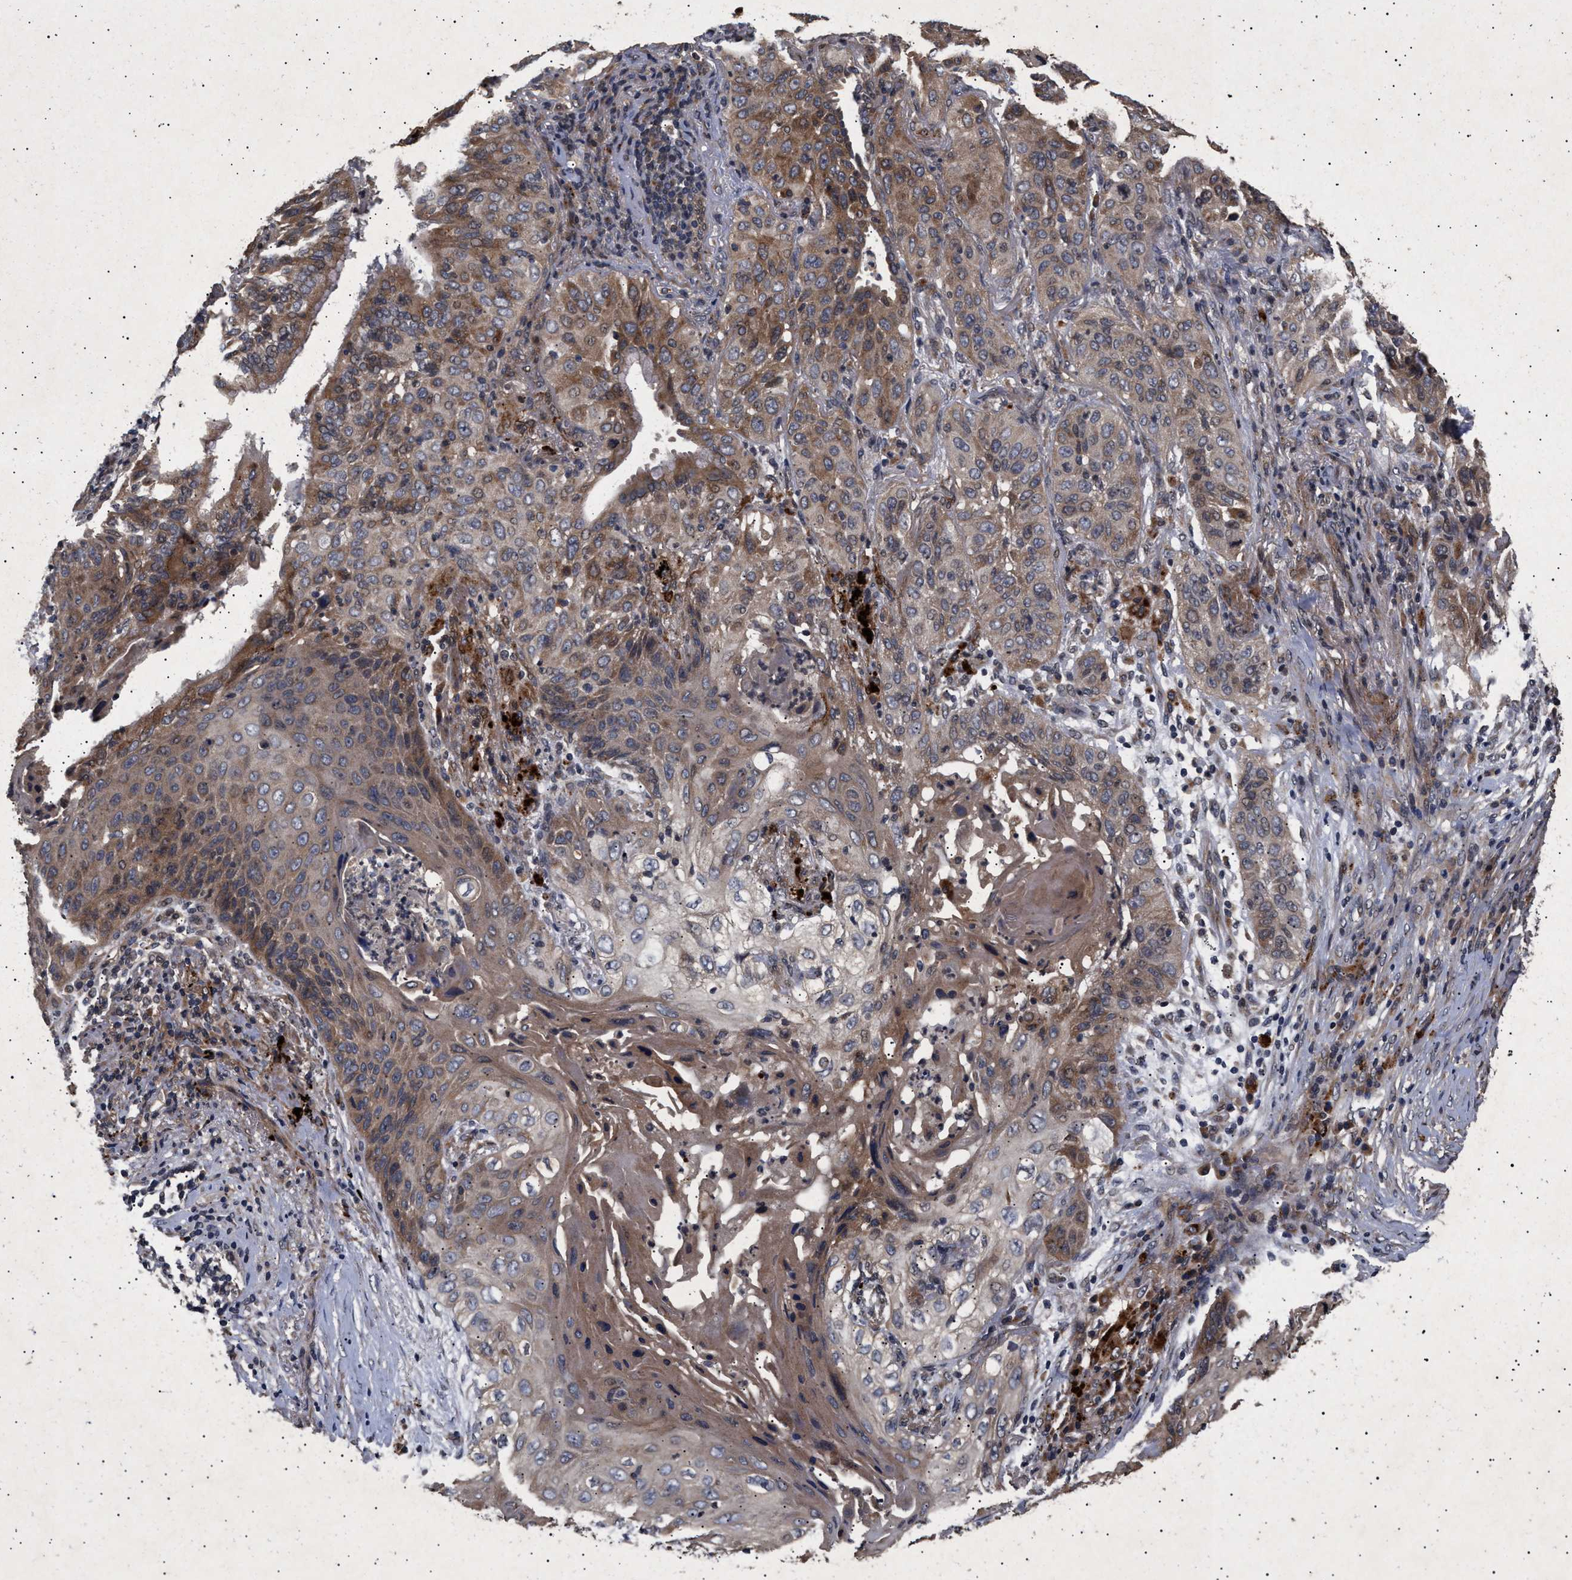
{"staining": {"intensity": "moderate", "quantity": ">75%", "location": "cytoplasmic/membranous"}, "tissue": "lung cancer", "cell_type": "Tumor cells", "image_type": "cancer", "snomed": [{"axis": "morphology", "description": "Squamous cell carcinoma, NOS"}, {"axis": "topography", "description": "Lung"}], "caption": "A photomicrograph of lung cancer (squamous cell carcinoma) stained for a protein displays moderate cytoplasmic/membranous brown staining in tumor cells. (Stains: DAB in brown, nuclei in blue, Microscopy: brightfield microscopy at high magnification).", "gene": "ITGB5", "patient": {"sex": "female", "age": 67}}